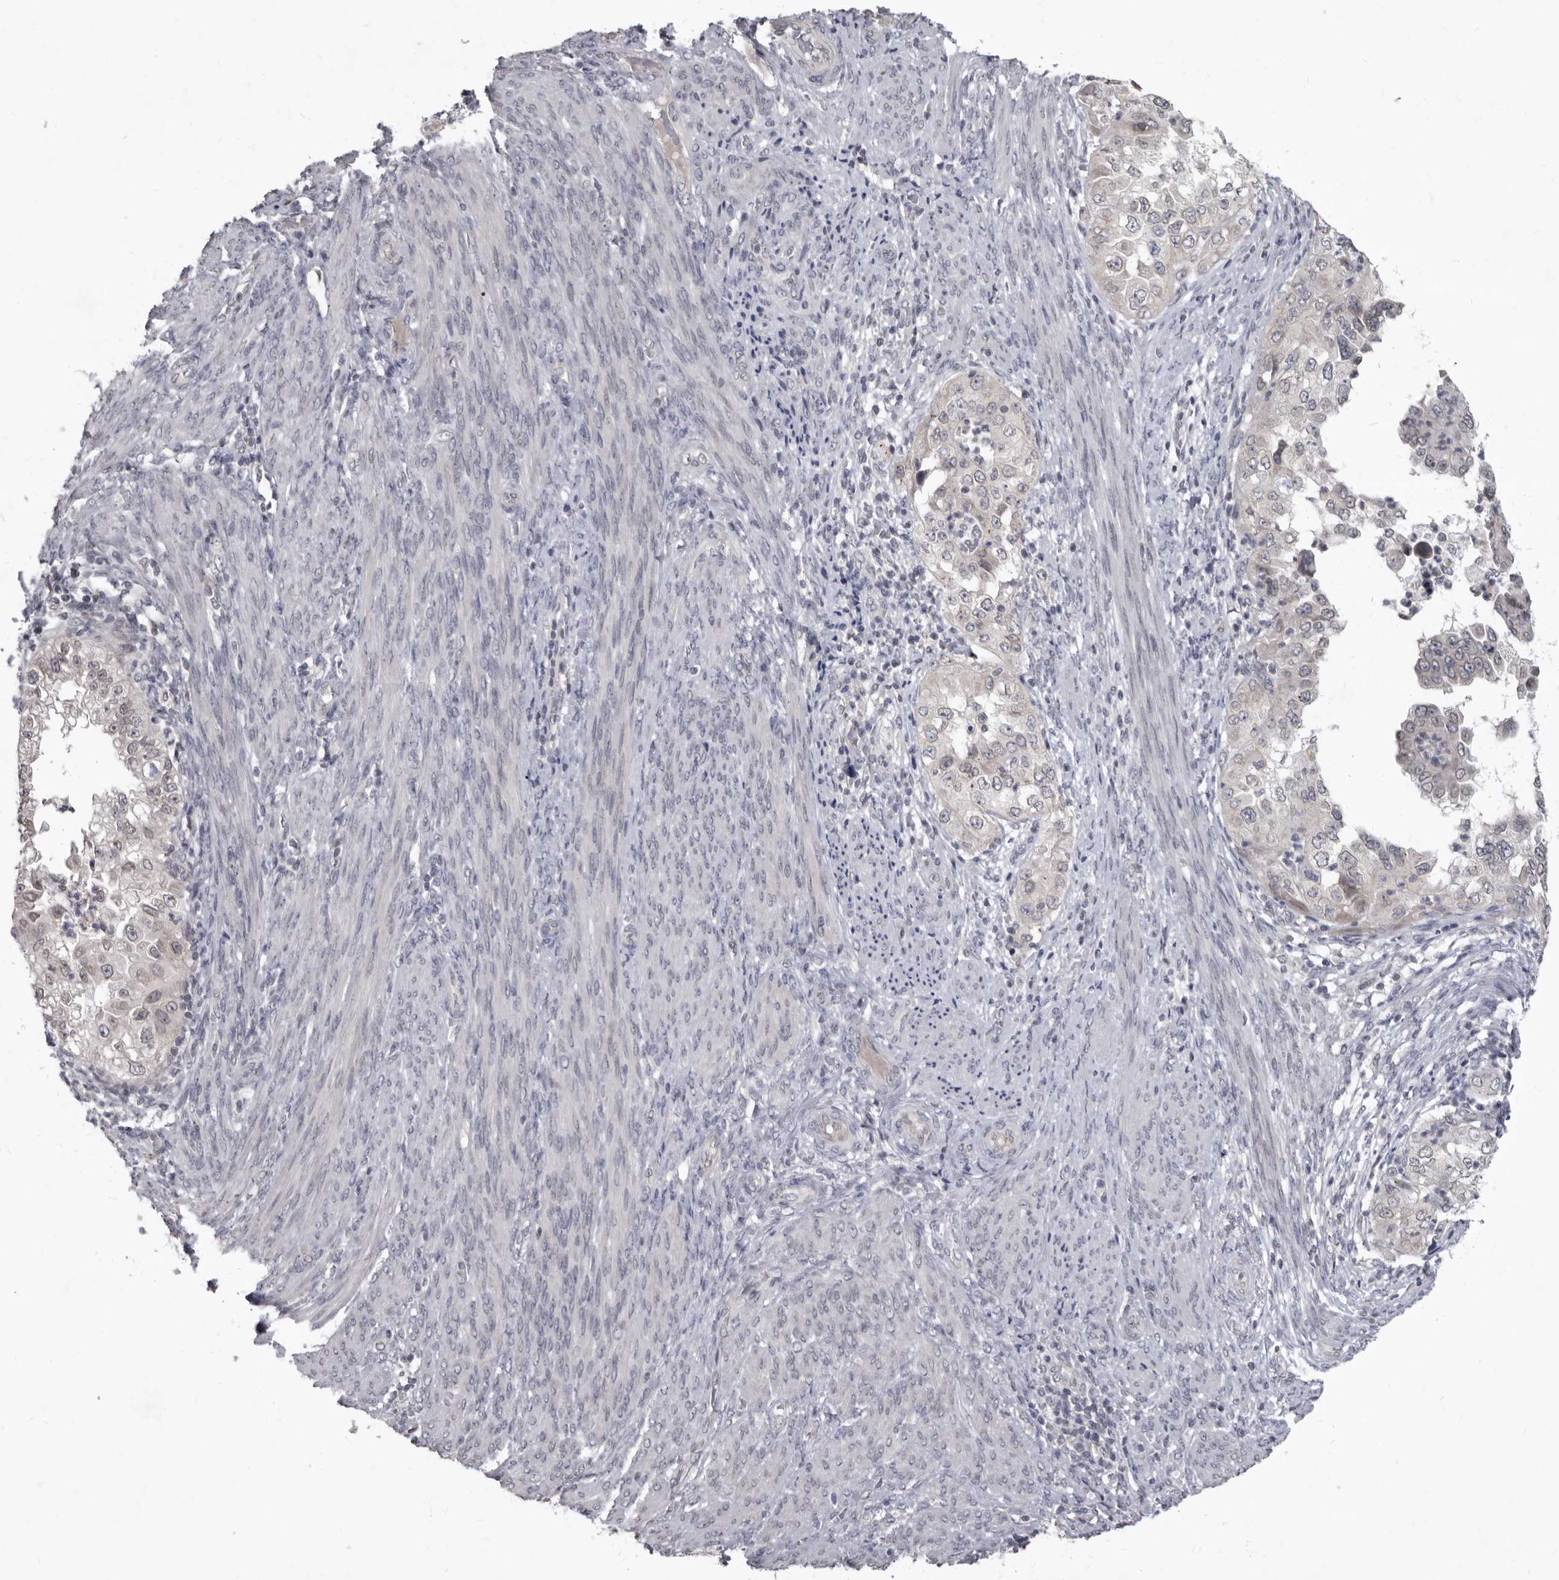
{"staining": {"intensity": "negative", "quantity": "none", "location": "none"}, "tissue": "endometrial cancer", "cell_type": "Tumor cells", "image_type": "cancer", "snomed": [{"axis": "morphology", "description": "Adenocarcinoma, NOS"}, {"axis": "topography", "description": "Endometrium"}], "caption": "Tumor cells are negative for protein expression in human endometrial adenocarcinoma.", "gene": "SULT1E1", "patient": {"sex": "female", "age": 85}}